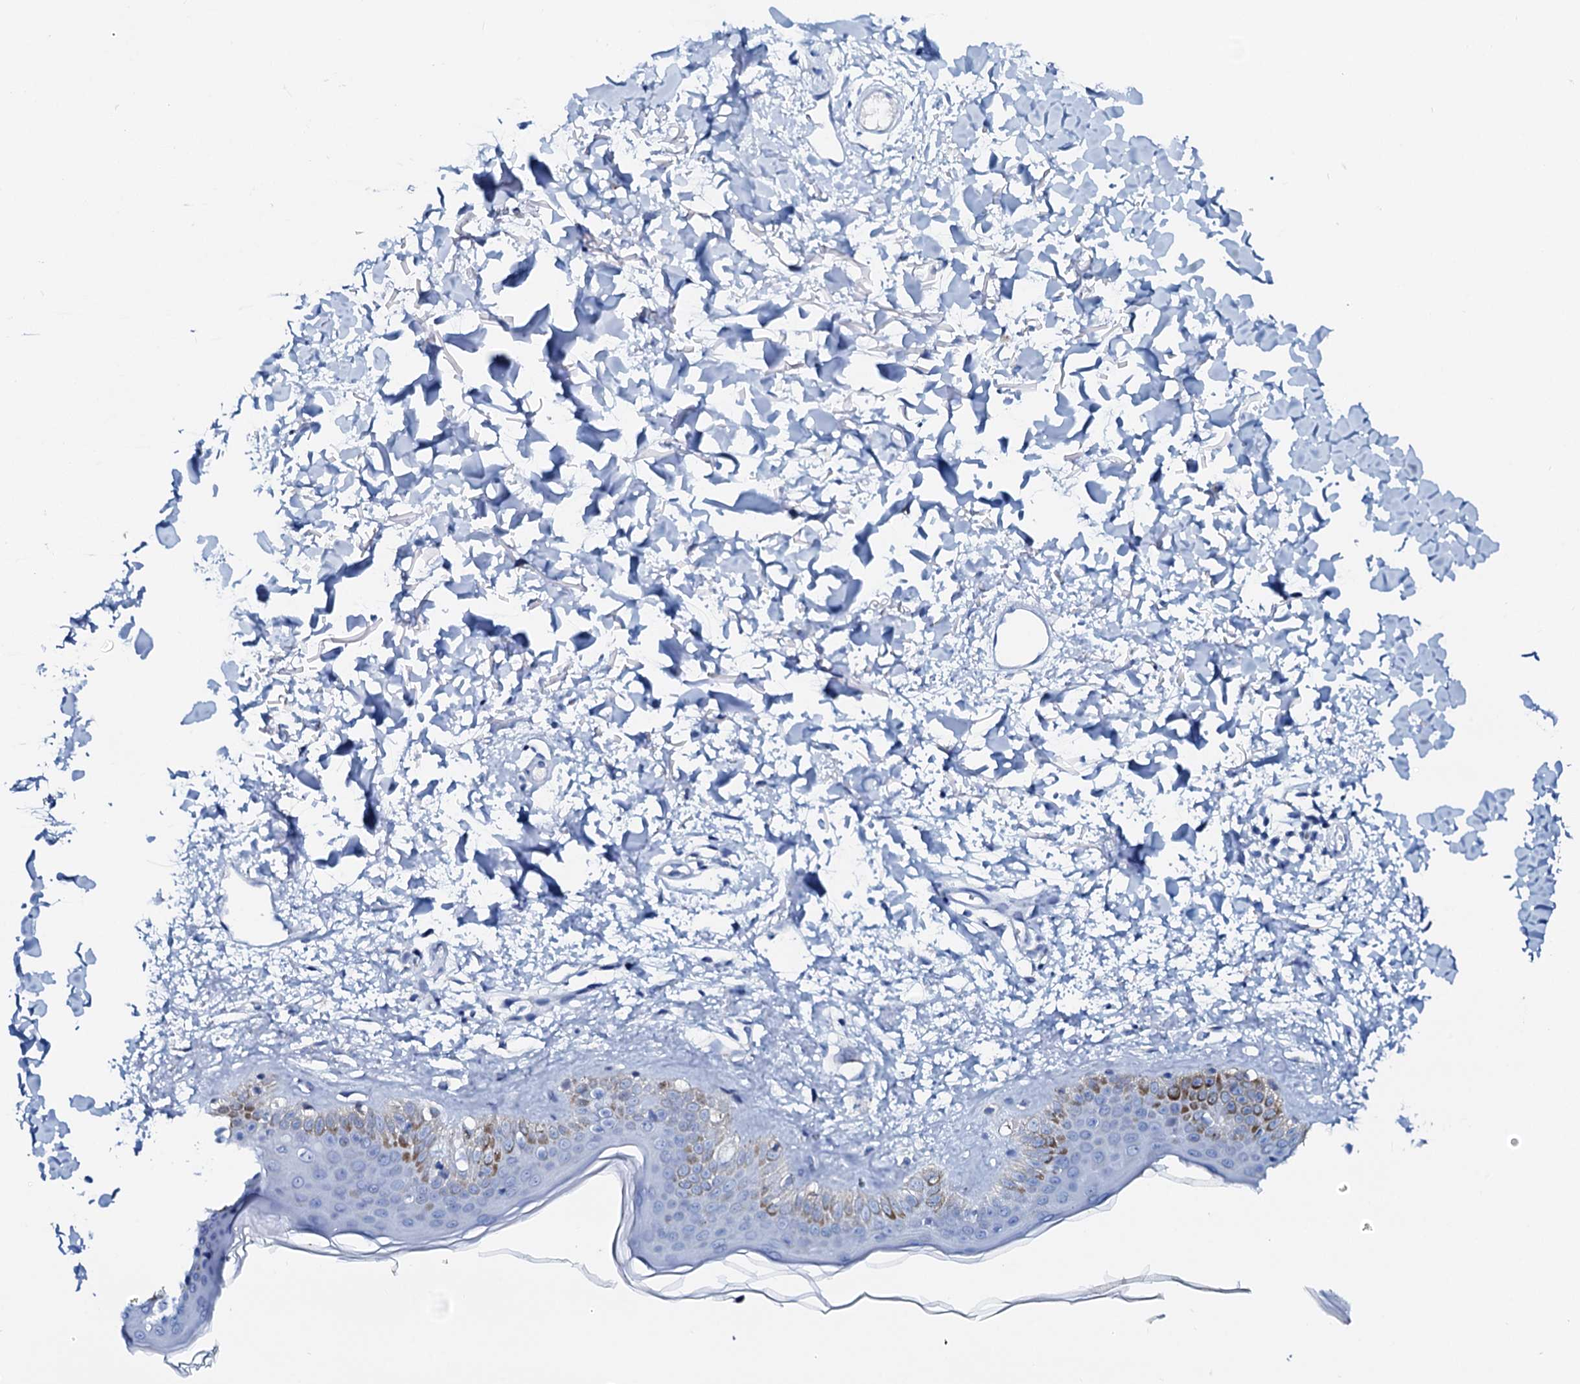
{"staining": {"intensity": "negative", "quantity": "none", "location": "none"}, "tissue": "skin", "cell_type": "Fibroblasts", "image_type": "normal", "snomed": [{"axis": "morphology", "description": "Normal tissue, NOS"}, {"axis": "topography", "description": "Skin"}], "caption": "There is no significant expression in fibroblasts of skin. Nuclei are stained in blue.", "gene": "AMER2", "patient": {"sex": "female", "age": 58}}